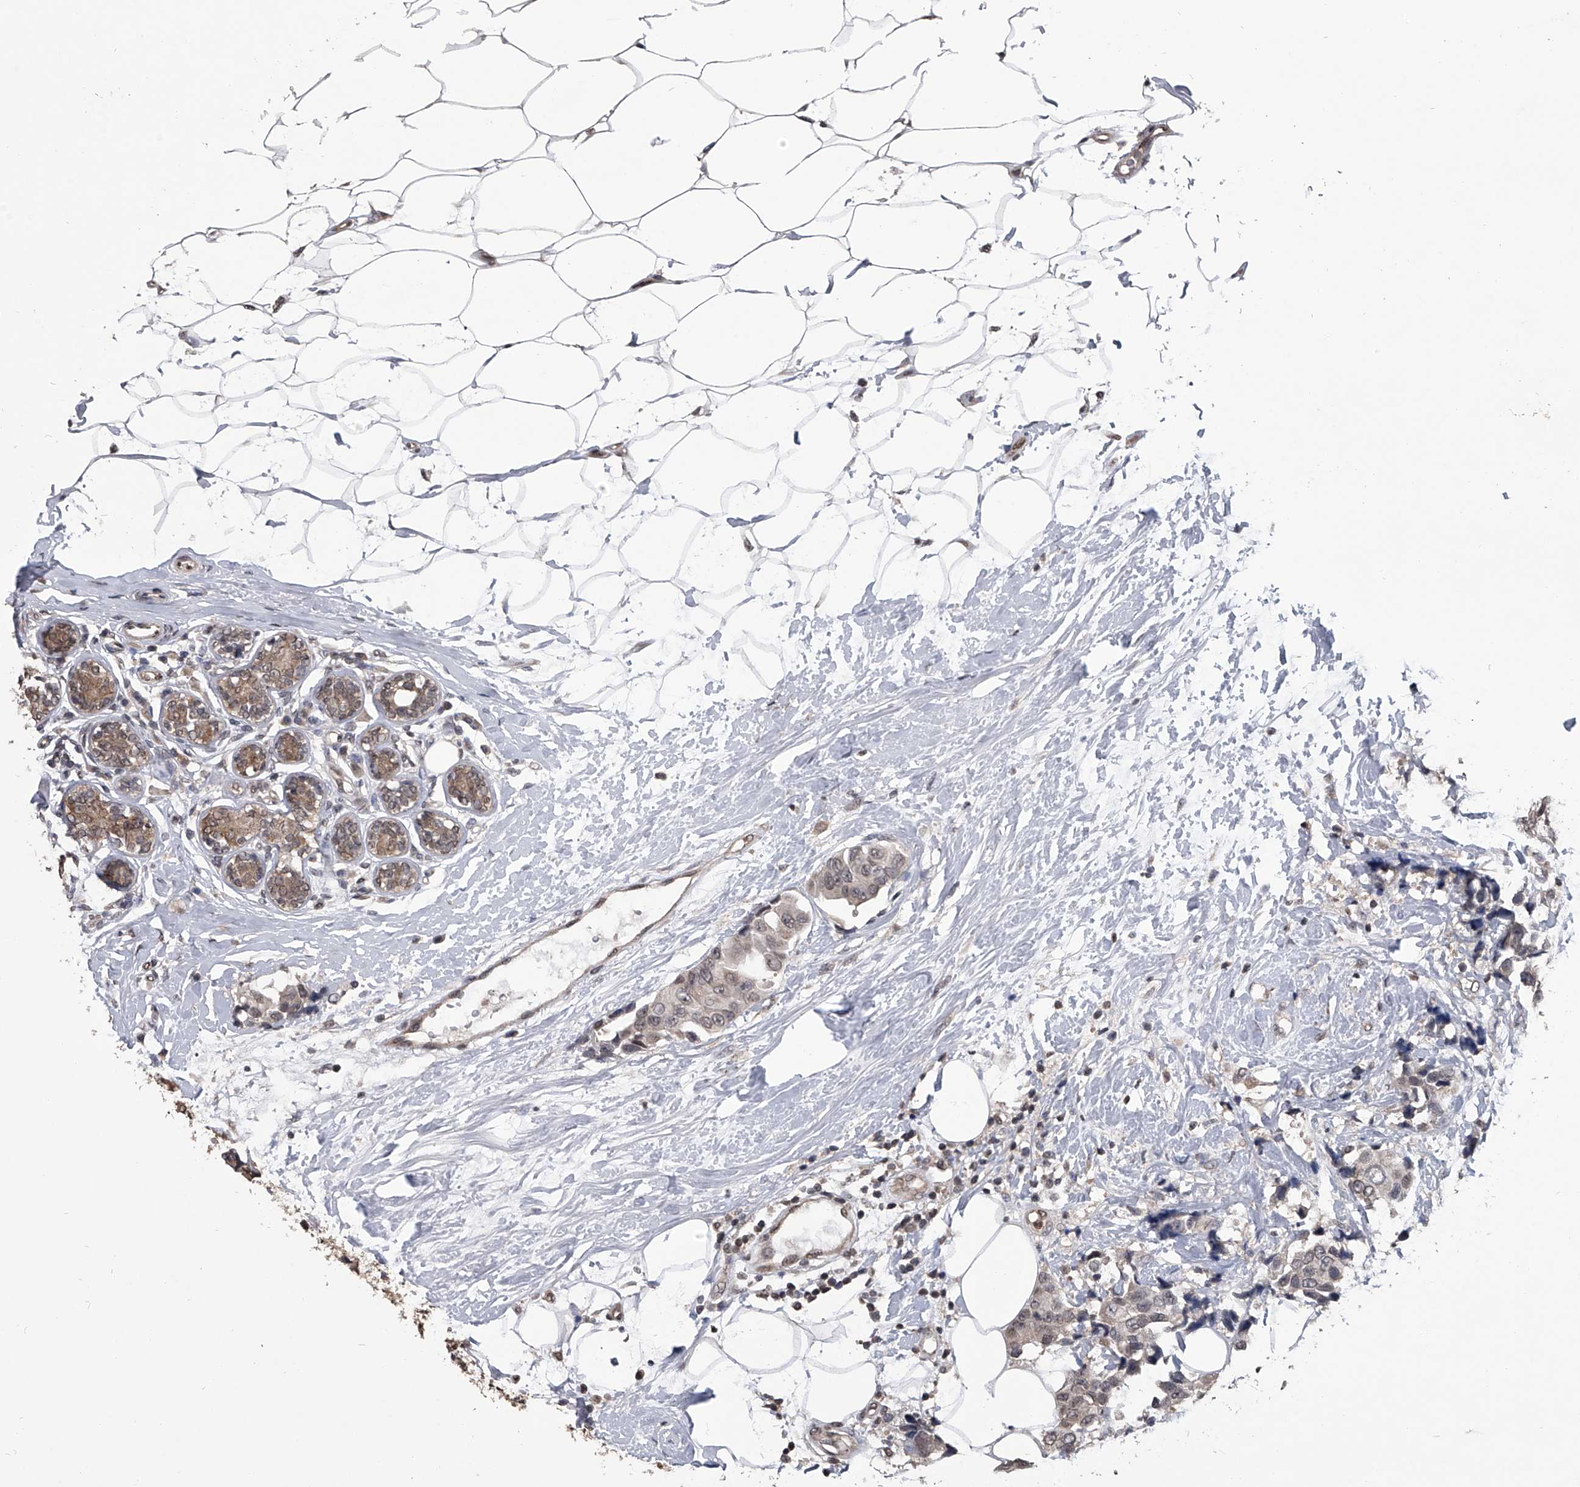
{"staining": {"intensity": "weak", "quantity": "25%-75%", "location": "nuclear"}, "tissue": "breast cancer", "cell_type": "Tumor cells", "image_type": "cancer", "snomed": [{"axis": "morphology", "description": "Normal tissue, NOS"}, {"axis": "morphology", "description": "Duct carcinoma"}, {"axis": "topography", "description": "Breast"}], "caption": "Human breast infiltrating ductal carcinoma stained for a protein (brown) reveals weak nuclear positive positivity in about 25%-75% of tumor cells.", "gene": "TSNAX", "patient": {"sex": "female", "age": 39}}